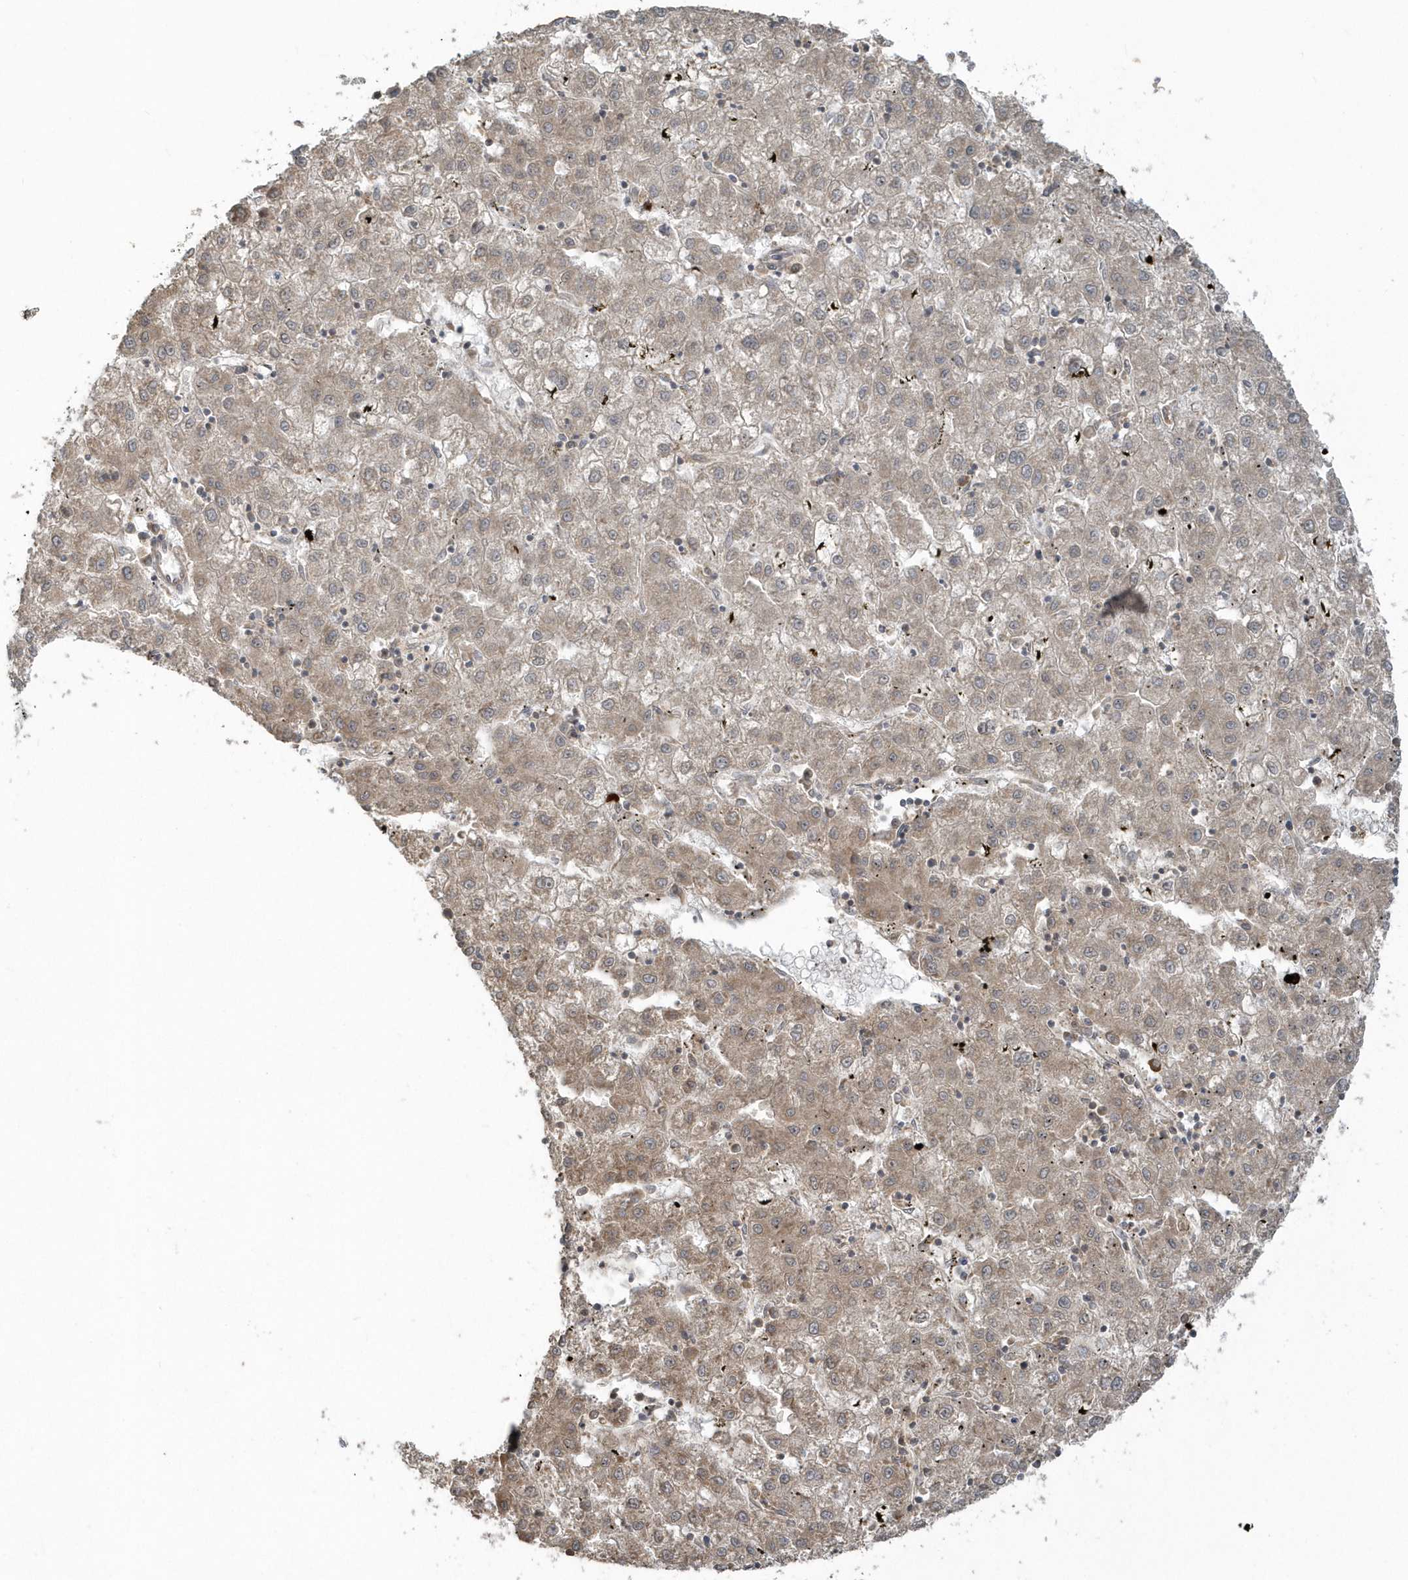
{"staining": {"intensity": "weak", "quantity": ">75%", "location": "cytoplasmic/membranous"}, "tissue": "liver cancer", "cell_type": "Tumor cells", "image_type": "cancer", "snomed": [{"axis": "morphology", "description": "Carcinoma, Hepatocellular, NOS"}, {"axis": "topography", "description": "Liver"}], "caption": "The image displays staining of liver cancer, revealing weak cytoplasmic/membranous protein positivity (brown color) within tumor cells.", "gene": "STIM2", "patient": {"sex": "male", "age": 72}}